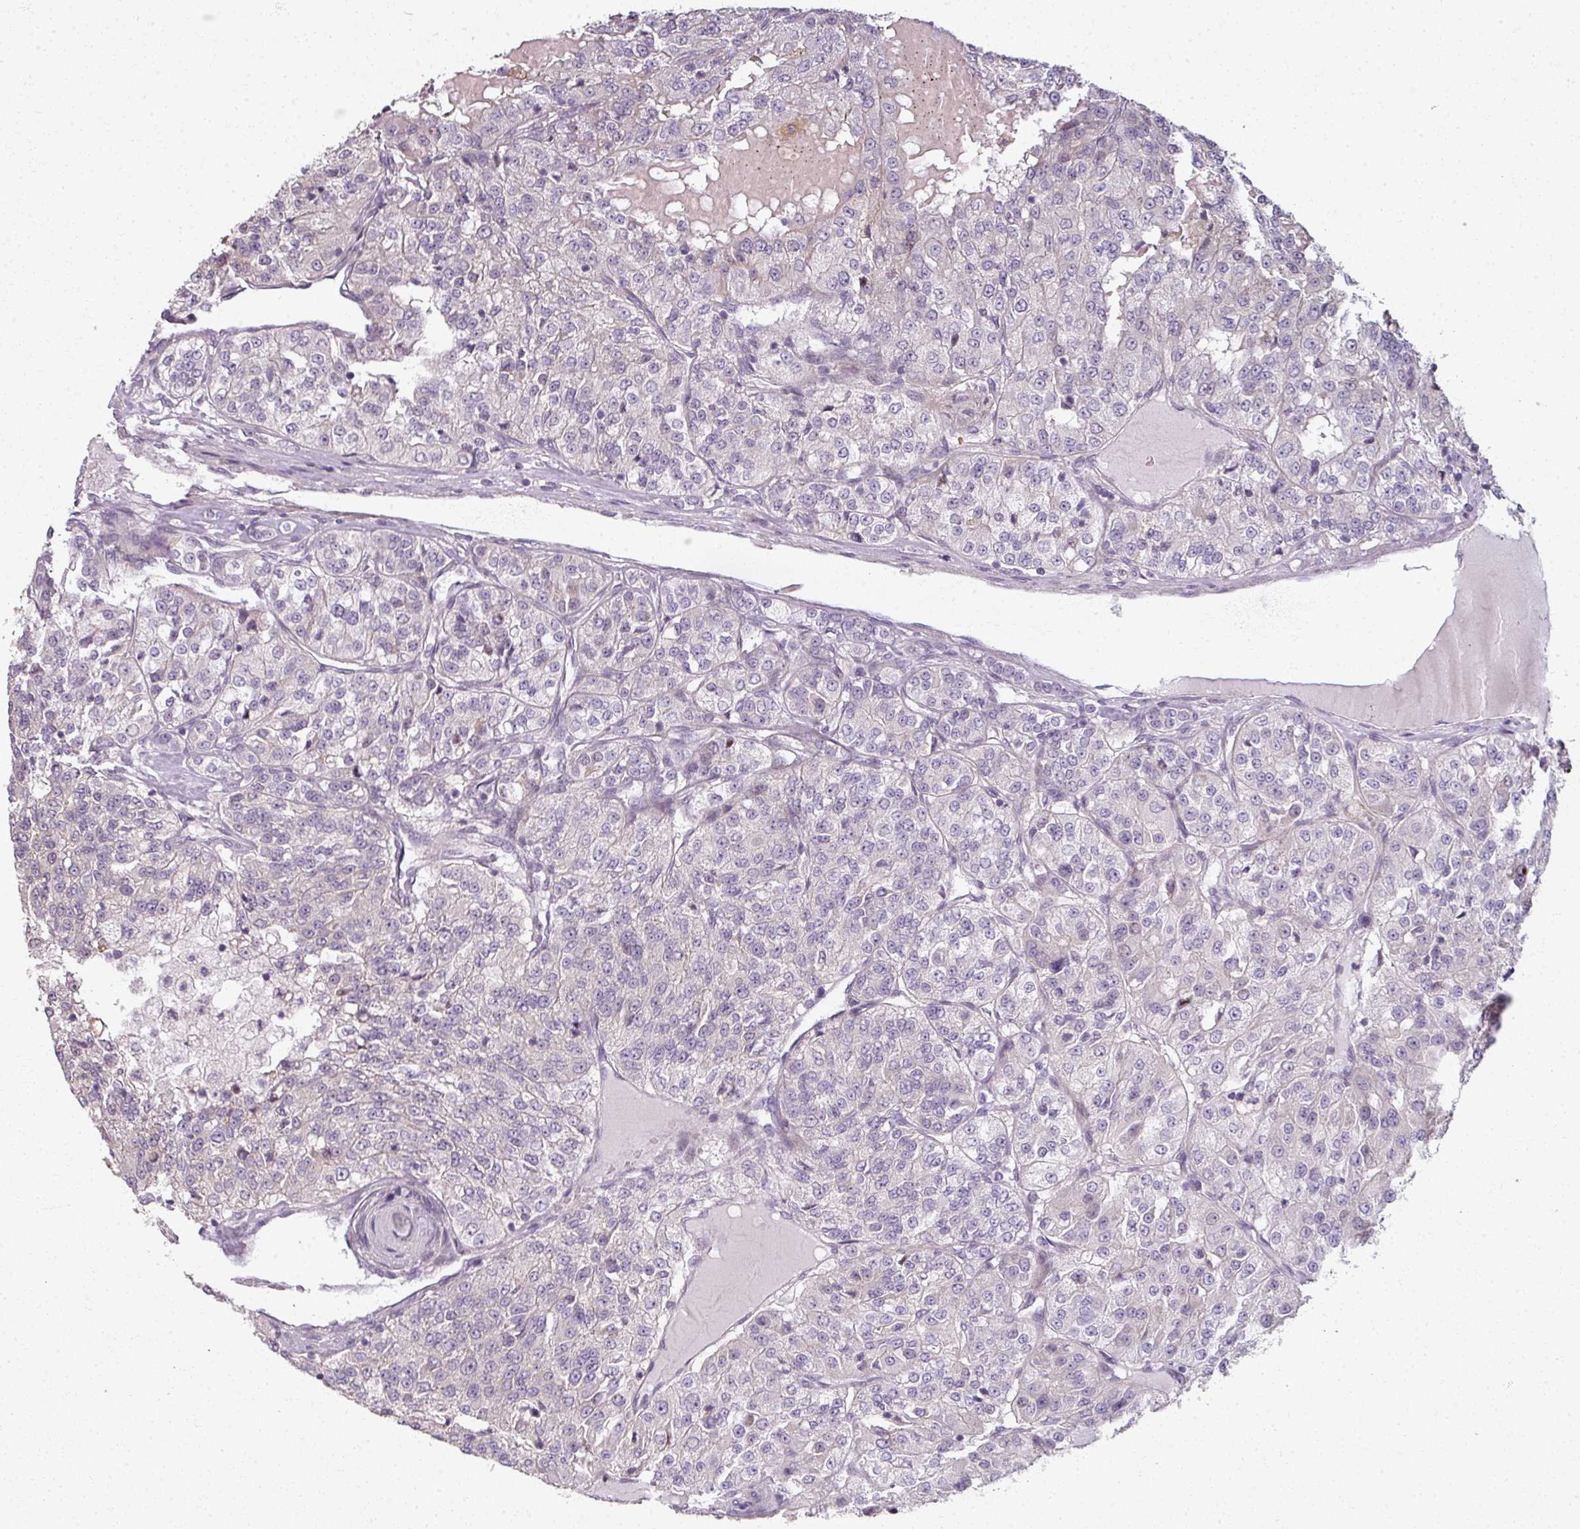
{"staining": {"intensity": "negative", "quantity": "none", "location": "none"}, "tissue": "renal cancer", "cell_type": "Tumor cells", "image_type": "cancer", "snomed": [{"axis": "morphology", "description": "Adenocarcinoma, NOS"}, {"axis": "topography", "description": "Kidney"}], "caption": "DAB (3,3'-diaminobenzidine) immunohistochemical staining of renal cancer (adenocarcinoma) exhibits no significant staining in tumor cells.", "gene": "MYMK", "patient": {"sex": "female", "age": 63}}